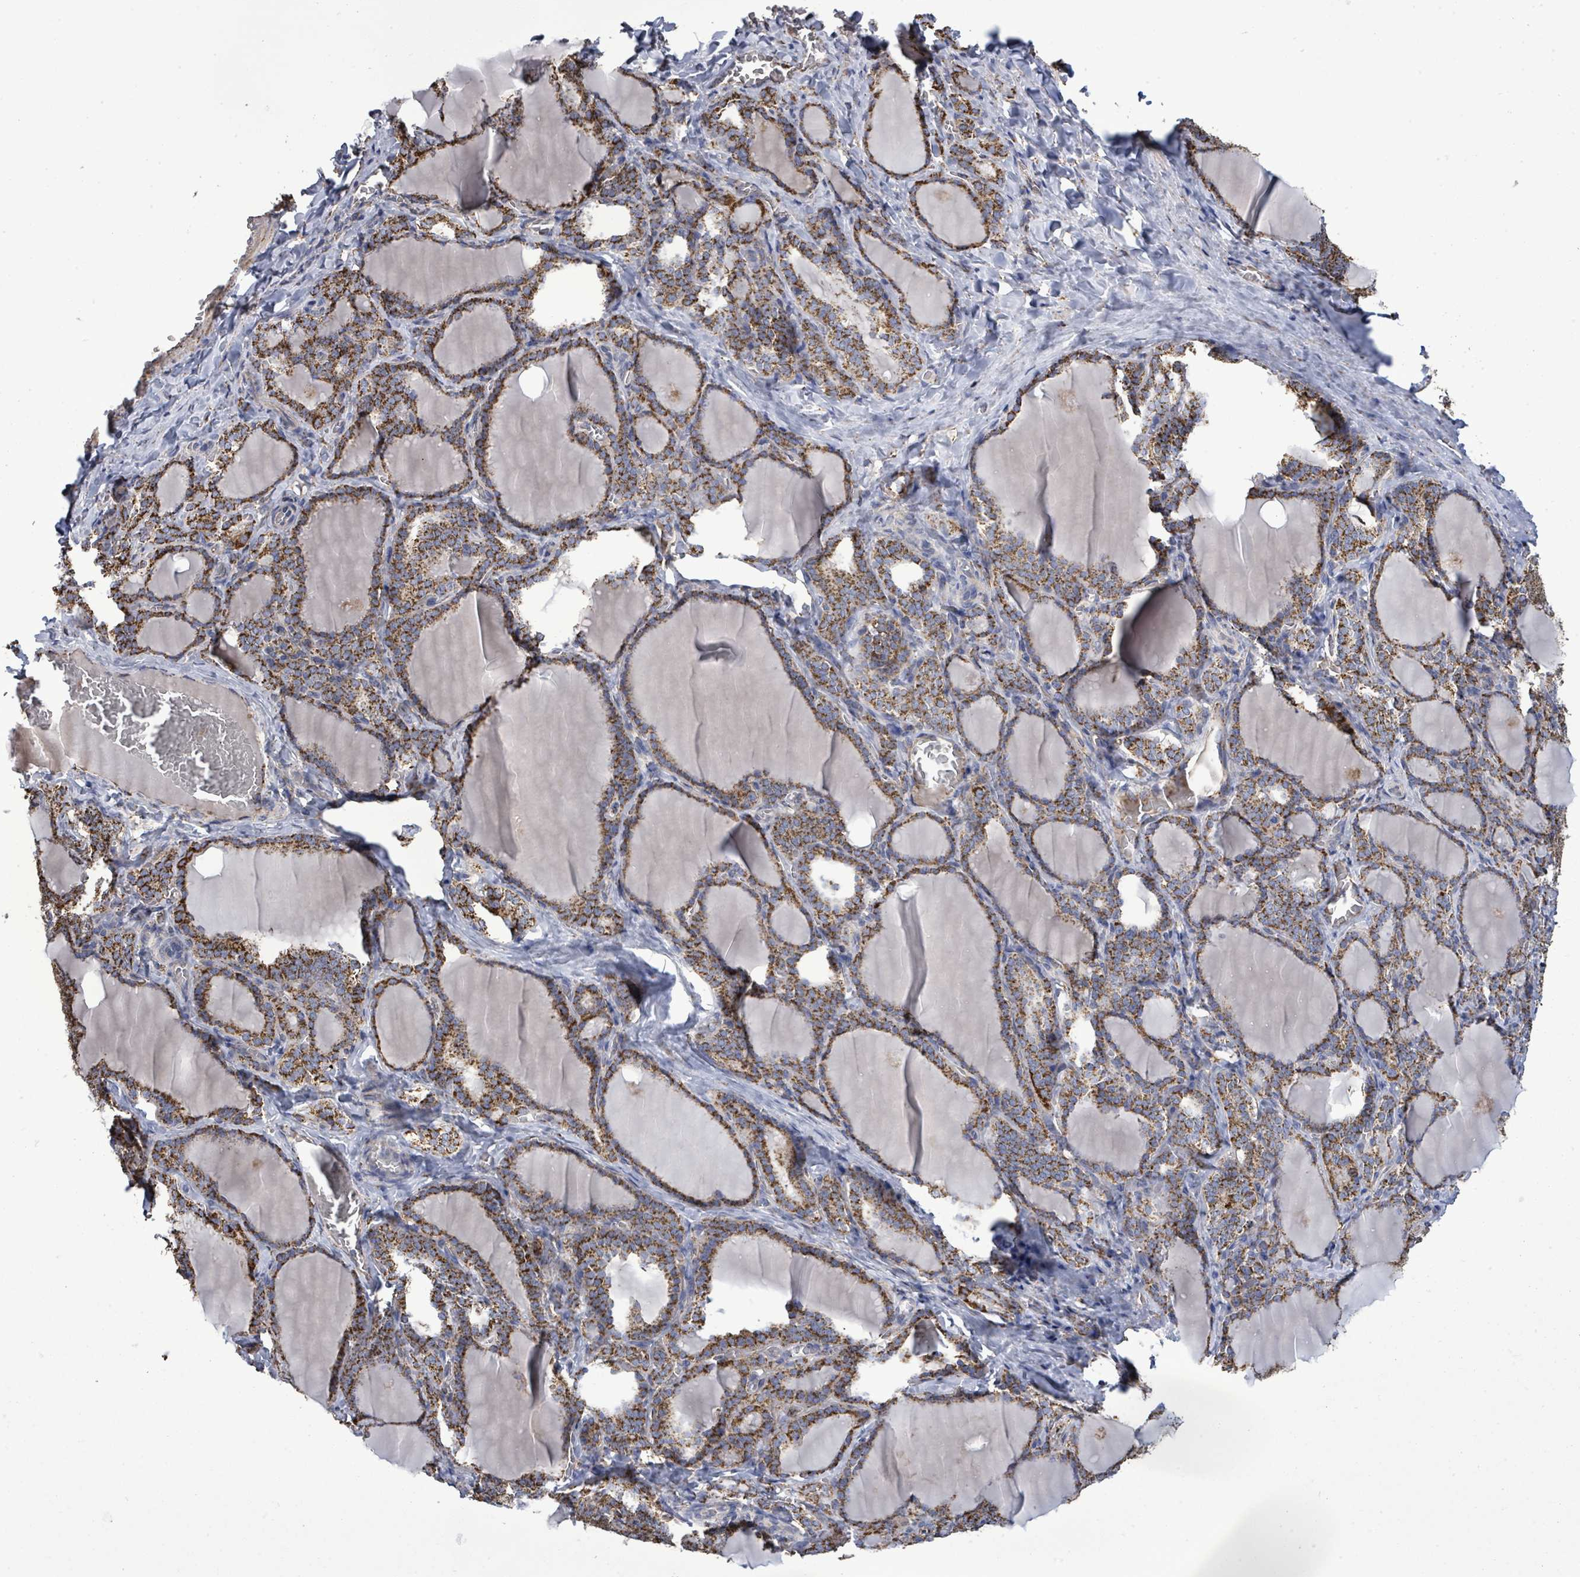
{"staining": {"intensity": "strong", "quantity": ">75%", "location": "cytoplasmic/membranous"}, "tissue": "thyroid gland", "cell_type": "Glandular cells", "image_type": "normal", "snomed": [{"axis": "morphology", "description": "Normal tissue, NOS"}, {"axis": "topography", "description": "Thyroid gland"}], "caption": "The immunohistochemical stain labels strong cytoplasmic/membranous staining in glandular cells of normal thyroid gland. Nuclei are stained in blue.", "gene": "MTMR12", "patient": {"sex": "female", "age": 31}}